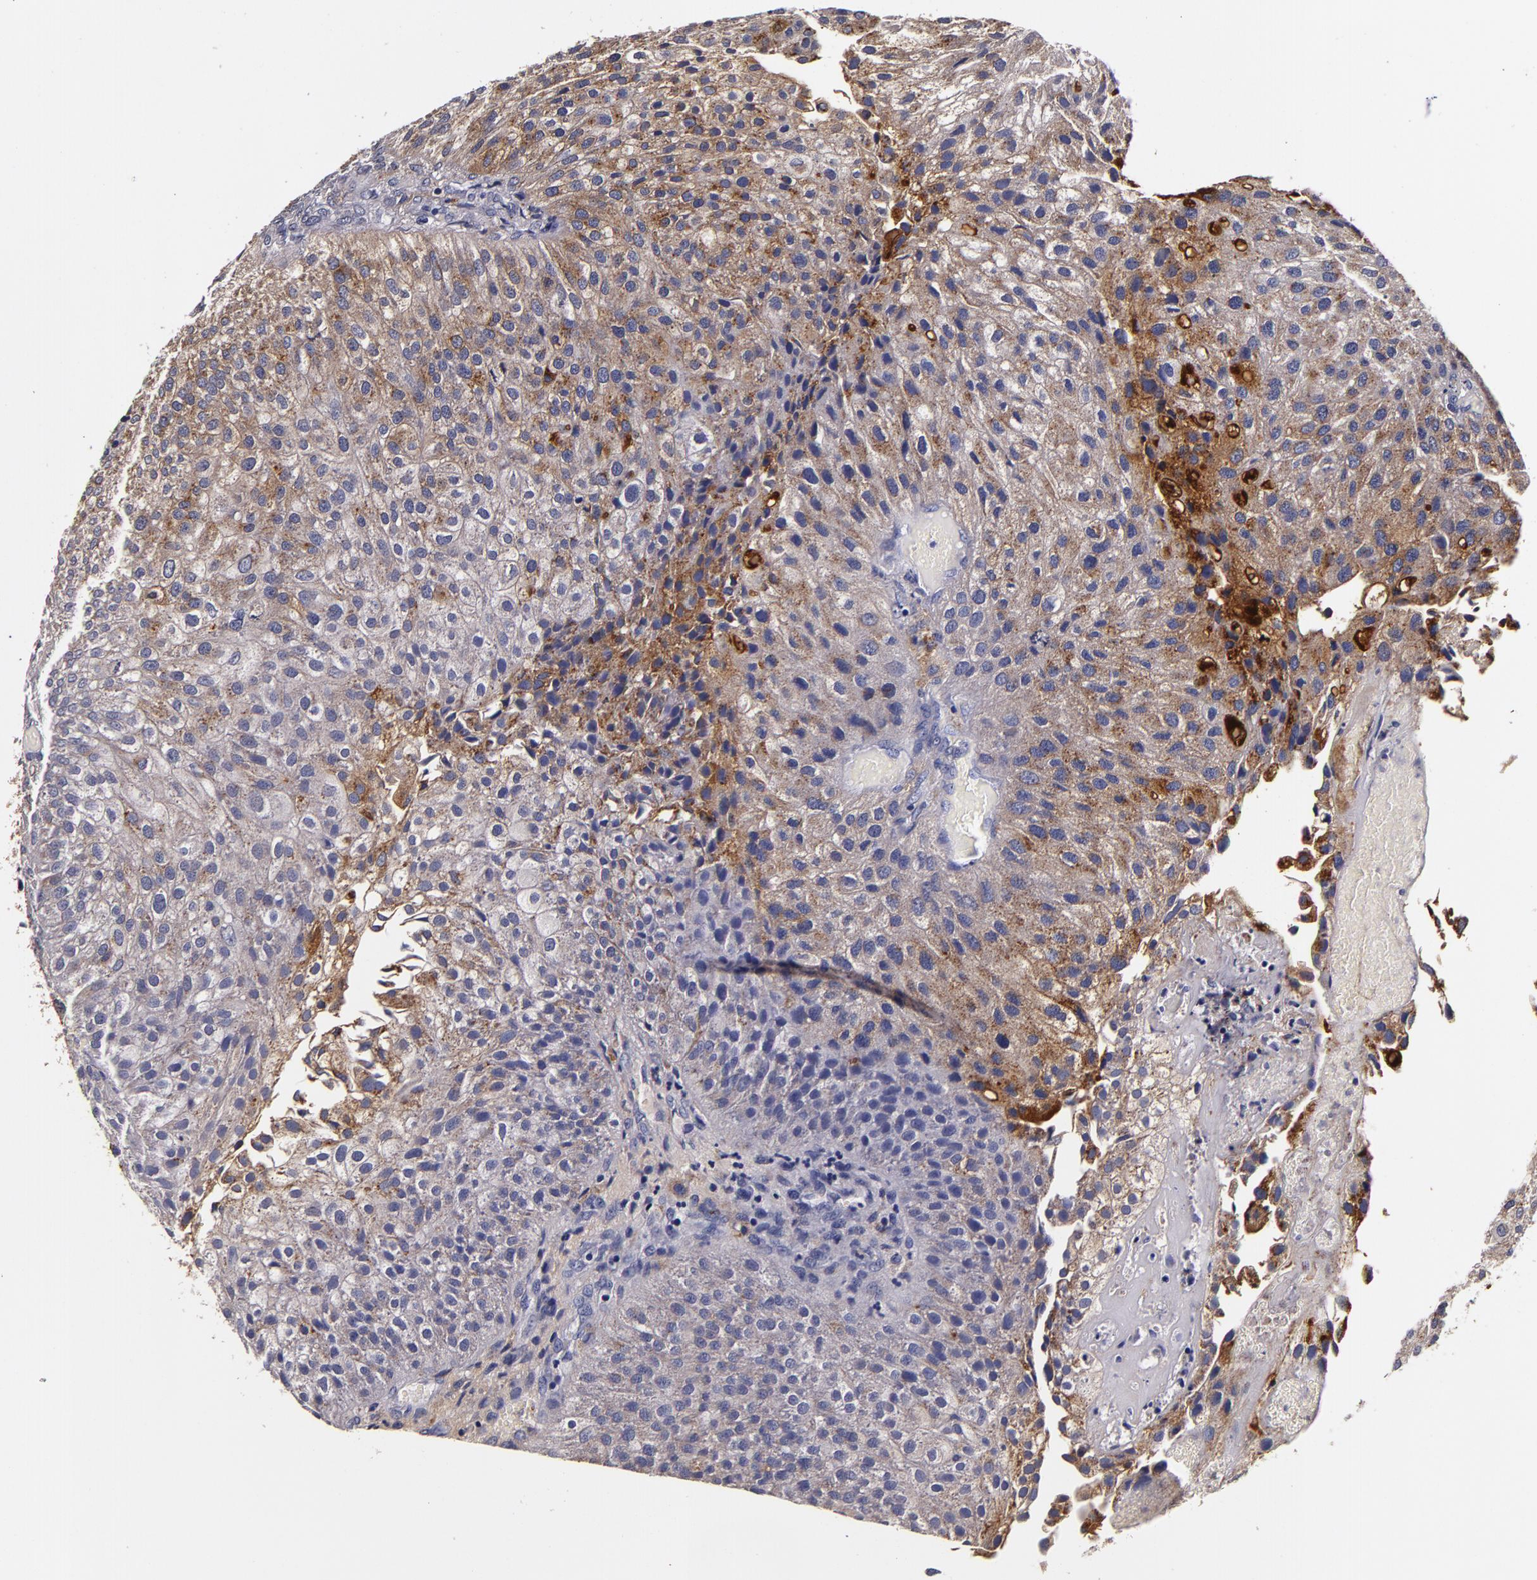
{"staining": {"intensity": "moderate", "quantity": "<25%", "location": "cytoplasmic/membranous"}, "tissue": "urothelial cancer", "cell_type": "Tumor cells", "image_type": "cancer", "snomed": [{"axis": "morphology", "description": "Urothelial carcinoma, Low grade"}, {"axis": "topography", "description": "Urinary bladder"}], "caption": "Low-grade urothelial carcinoma tissue shows moderate cytoplasmic/membranous expression in approximately <25% of tumor cells, visualized by immunohistochemistry.", "gene": "LGALS3BP", "patient": {"sex": "female", "age": 89}}